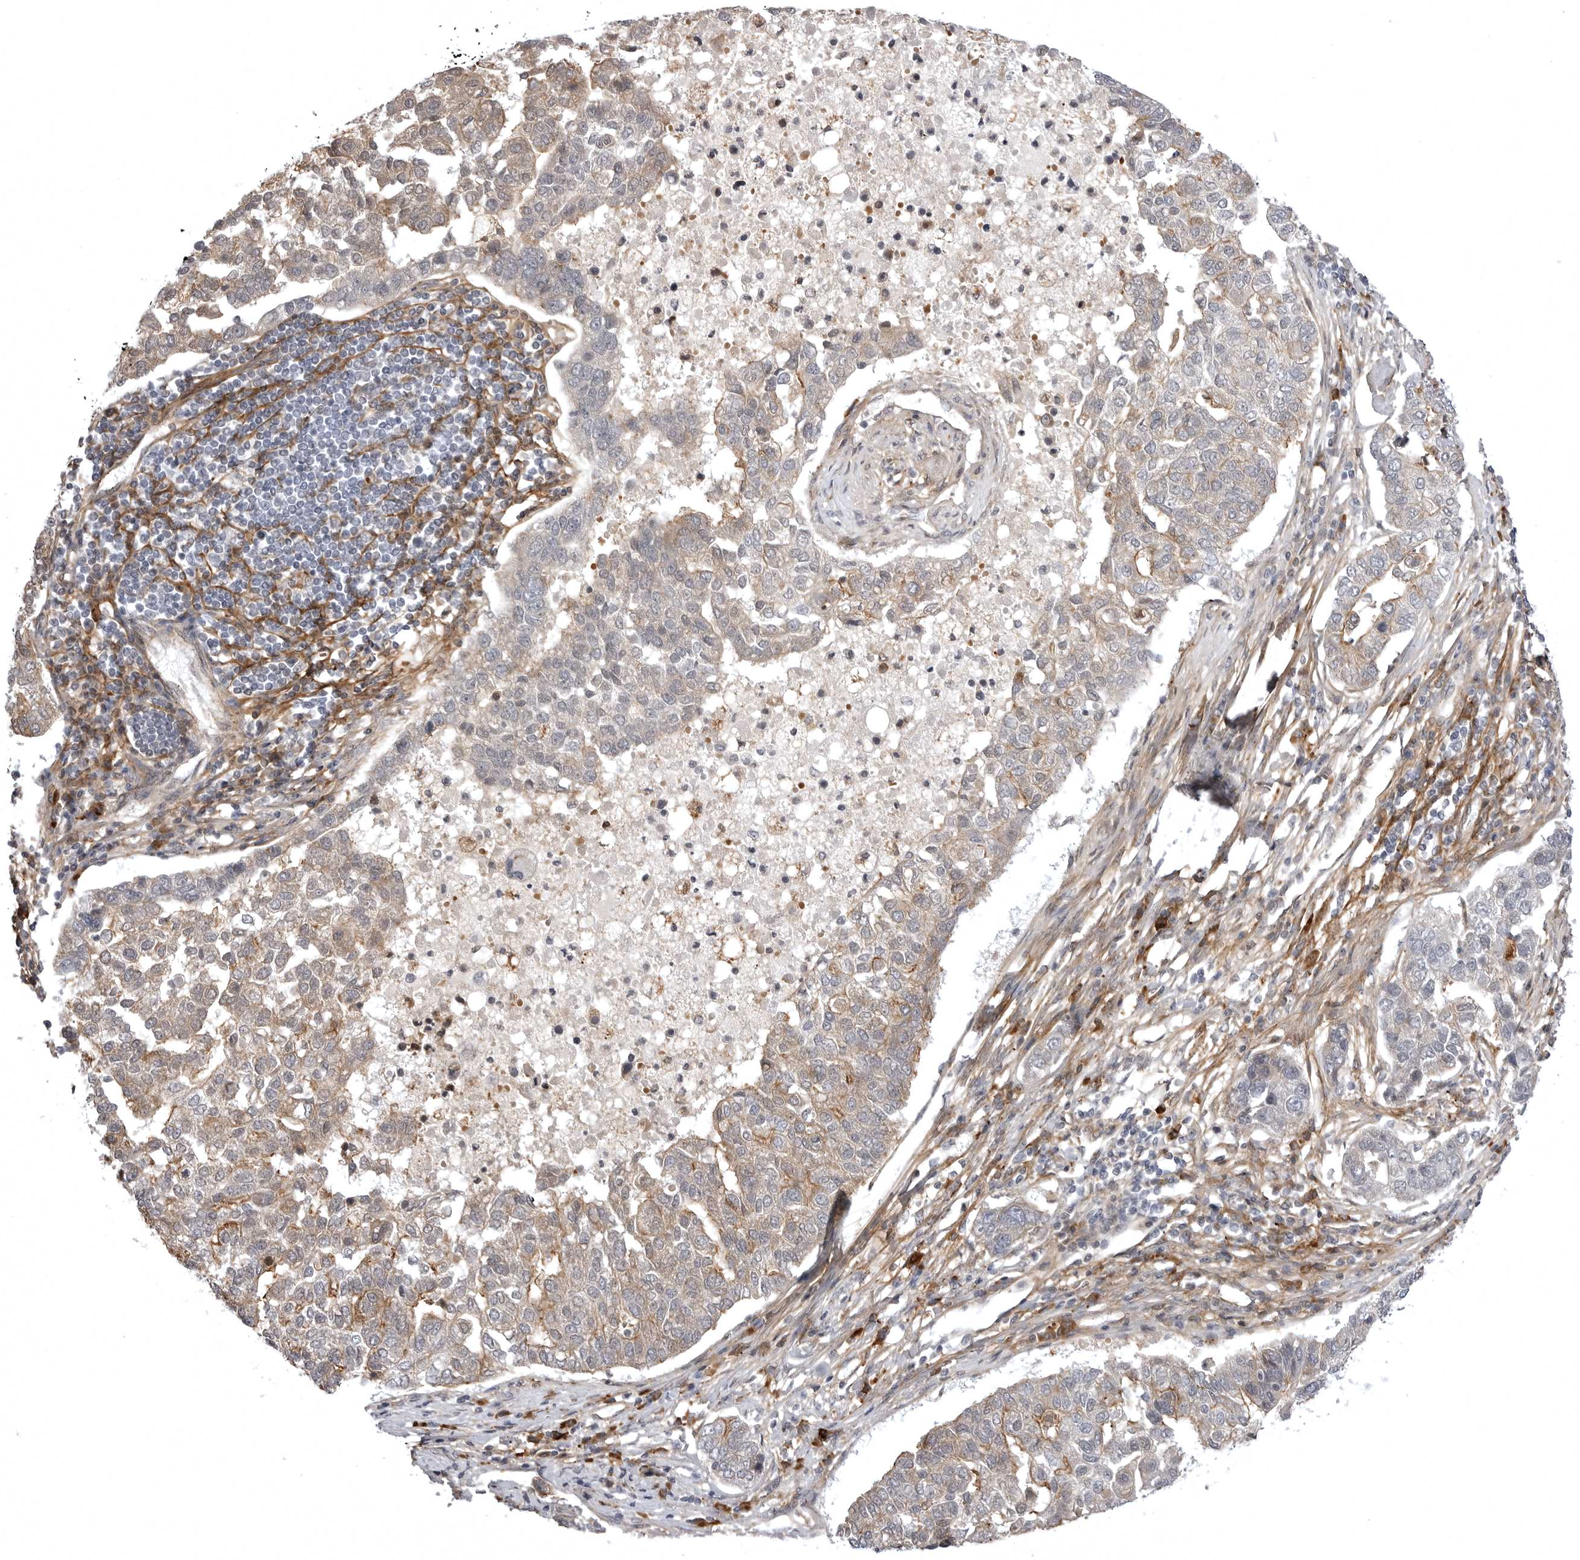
{"staining": {"intensity": "moderate", "quantity": "<25%", "location": "cytoplasmic/membranous"}, "tissue": "pancreatic cancer", "cell_type": "Tumor cells", "image_type": "cancer", "snomed": [{"axis": "morphology", "description": "Adenocarcinoma, NOS"}, {"axis": "topography", "description": "Pancreas"}], "caption": "An immunohistochemistry micrograph of tumor tissue is shown. Protein staining in brown labels moderate cytoplasmic/membranous positivity in adenocarcinoma (pancreatic) within tumor cells.", "gene": "ARL5A", "patient": {"sex": "female", "age": 61}}